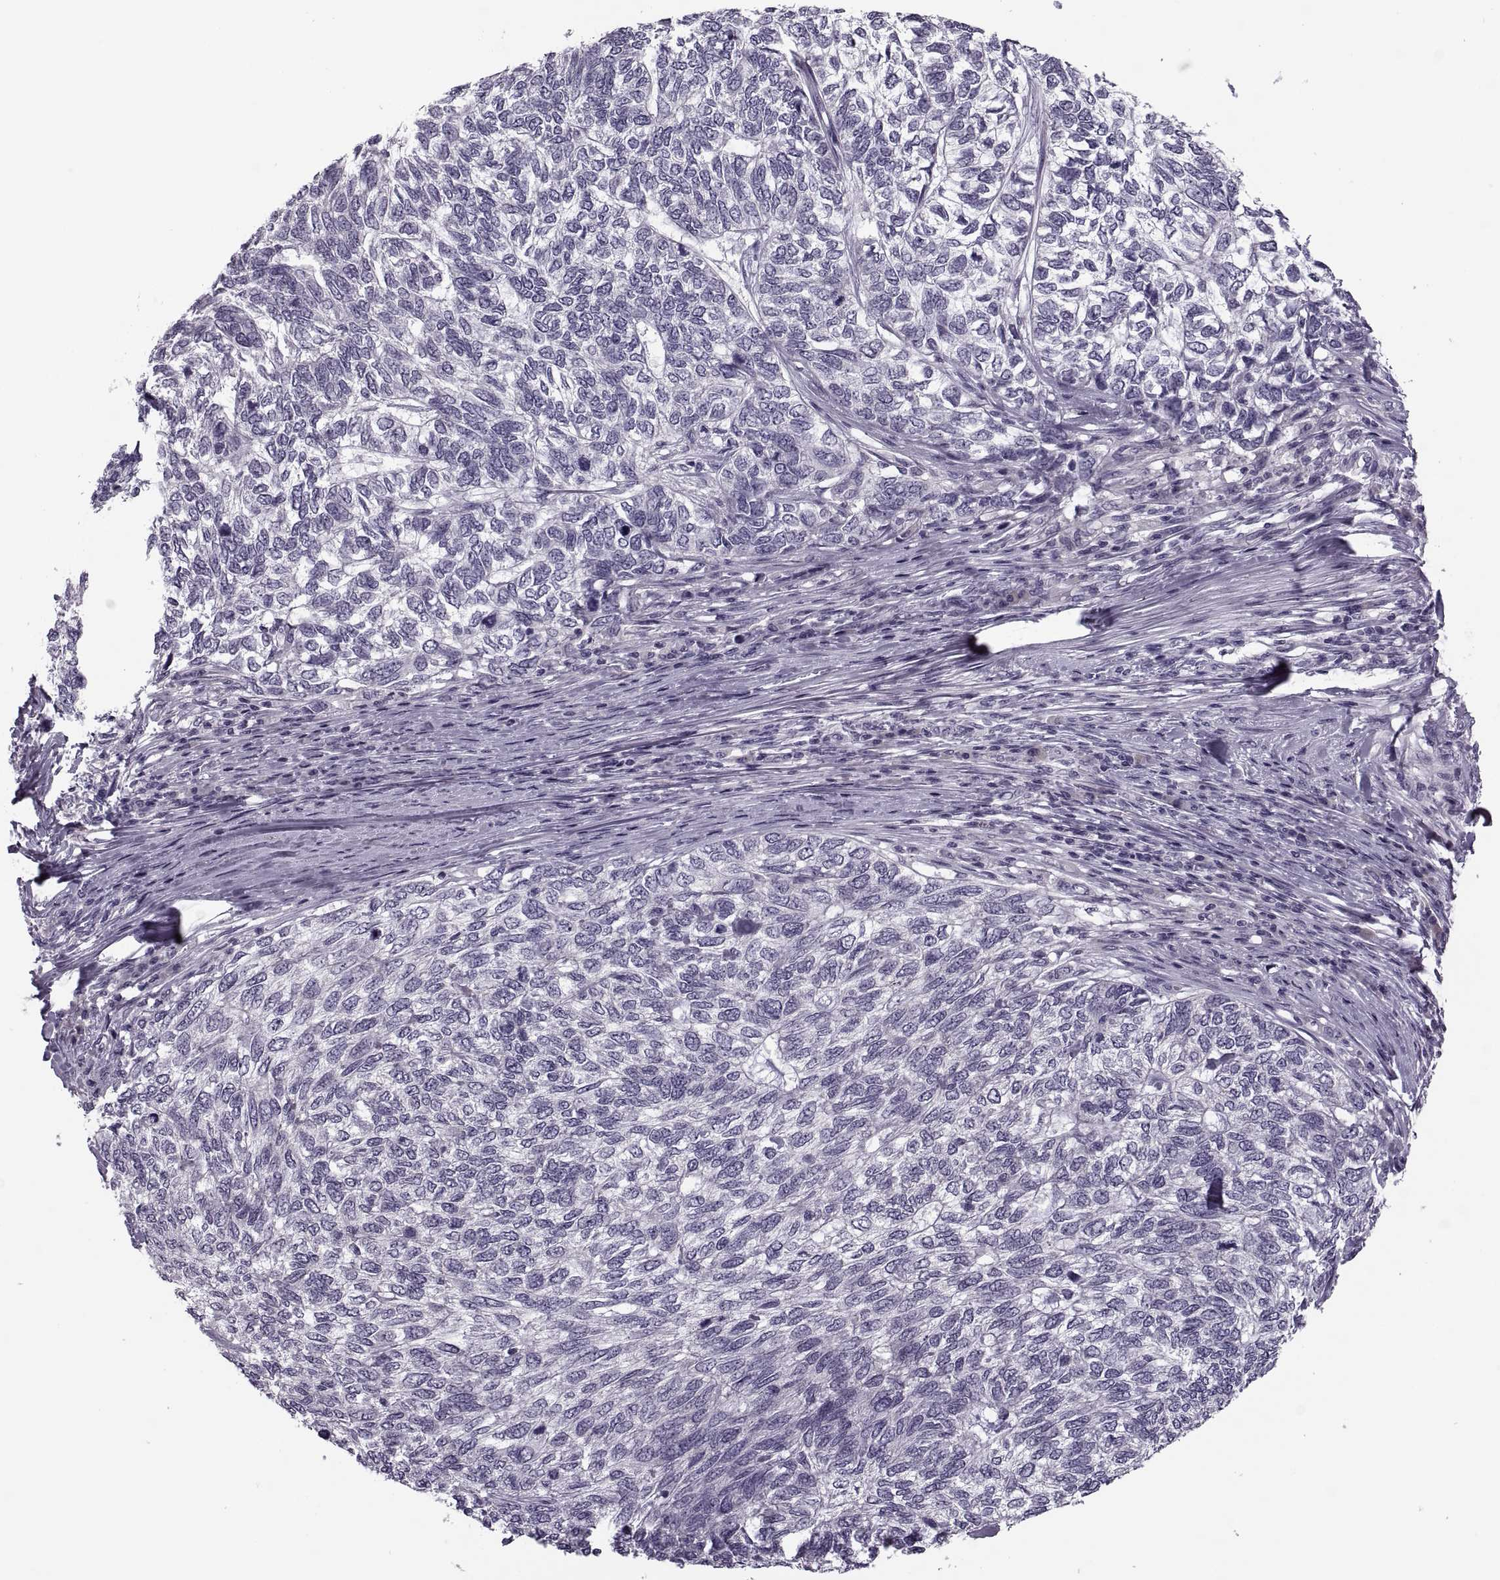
{"staining": {"intensity": "negative", "quantity": "none", "location": "none"}, "tissue": "skin cancer", "cell_type": "Tumor cells", "image_type": "cancer", "snomed": [{"axis": "morphology", "description": "Basal cell carcinoma"}, {"axis": "topography", "description": "Skin"}], "caption": "Micrograph shows no protein positivity in tumor cells of basal cell carcinoma (skin) tissue. Brightfield microscopy of immunohistochemistry (IHC) stained with DAB (brown) and hematoxylin (blue), captured at high magnification.", "gene": "PRSS54", "patient": {"sex": "female", "age": 65}}